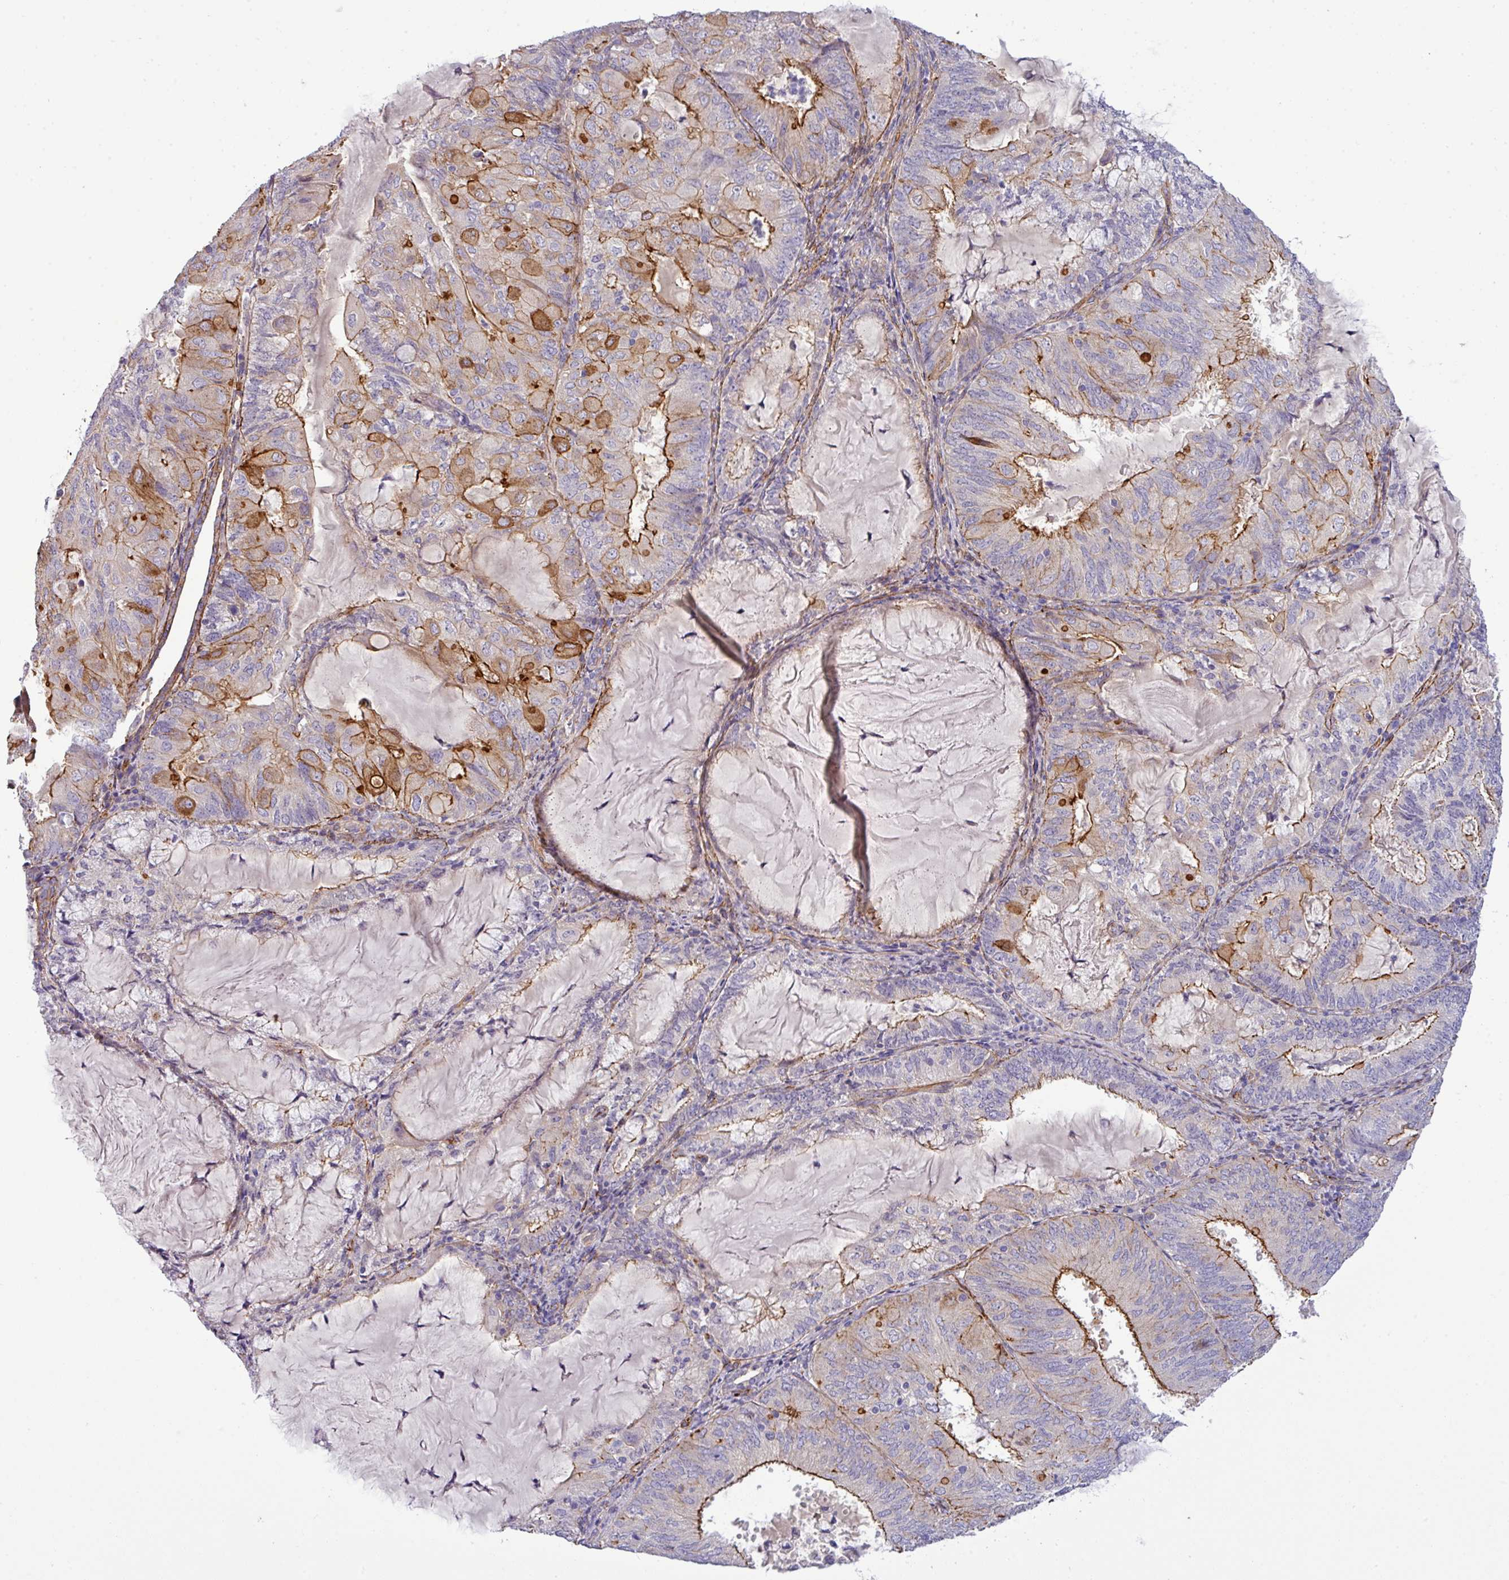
{"staining": {"intensity": "strong", "quantity": "<25%", "location": "cytoplasmic/membranous"}, "tissue": "endometrial cancer", "cell_type": "Tumor cells", "image_type": "cancer", "snomed": [{"axis": "morphology", "description": "Adenocarcinoma, NOS"}, {"axis": "topography", "description": "Endometrium"}], "caption": "Immunohistochemical staining of human endometrial cancer (adenocarcinoma) displays strong cytoplasmic/membranous protein staining in approximately <25% of tumor cells.", "gene": "PARD6A", "patient": {"sex": "female", "age": 81}}